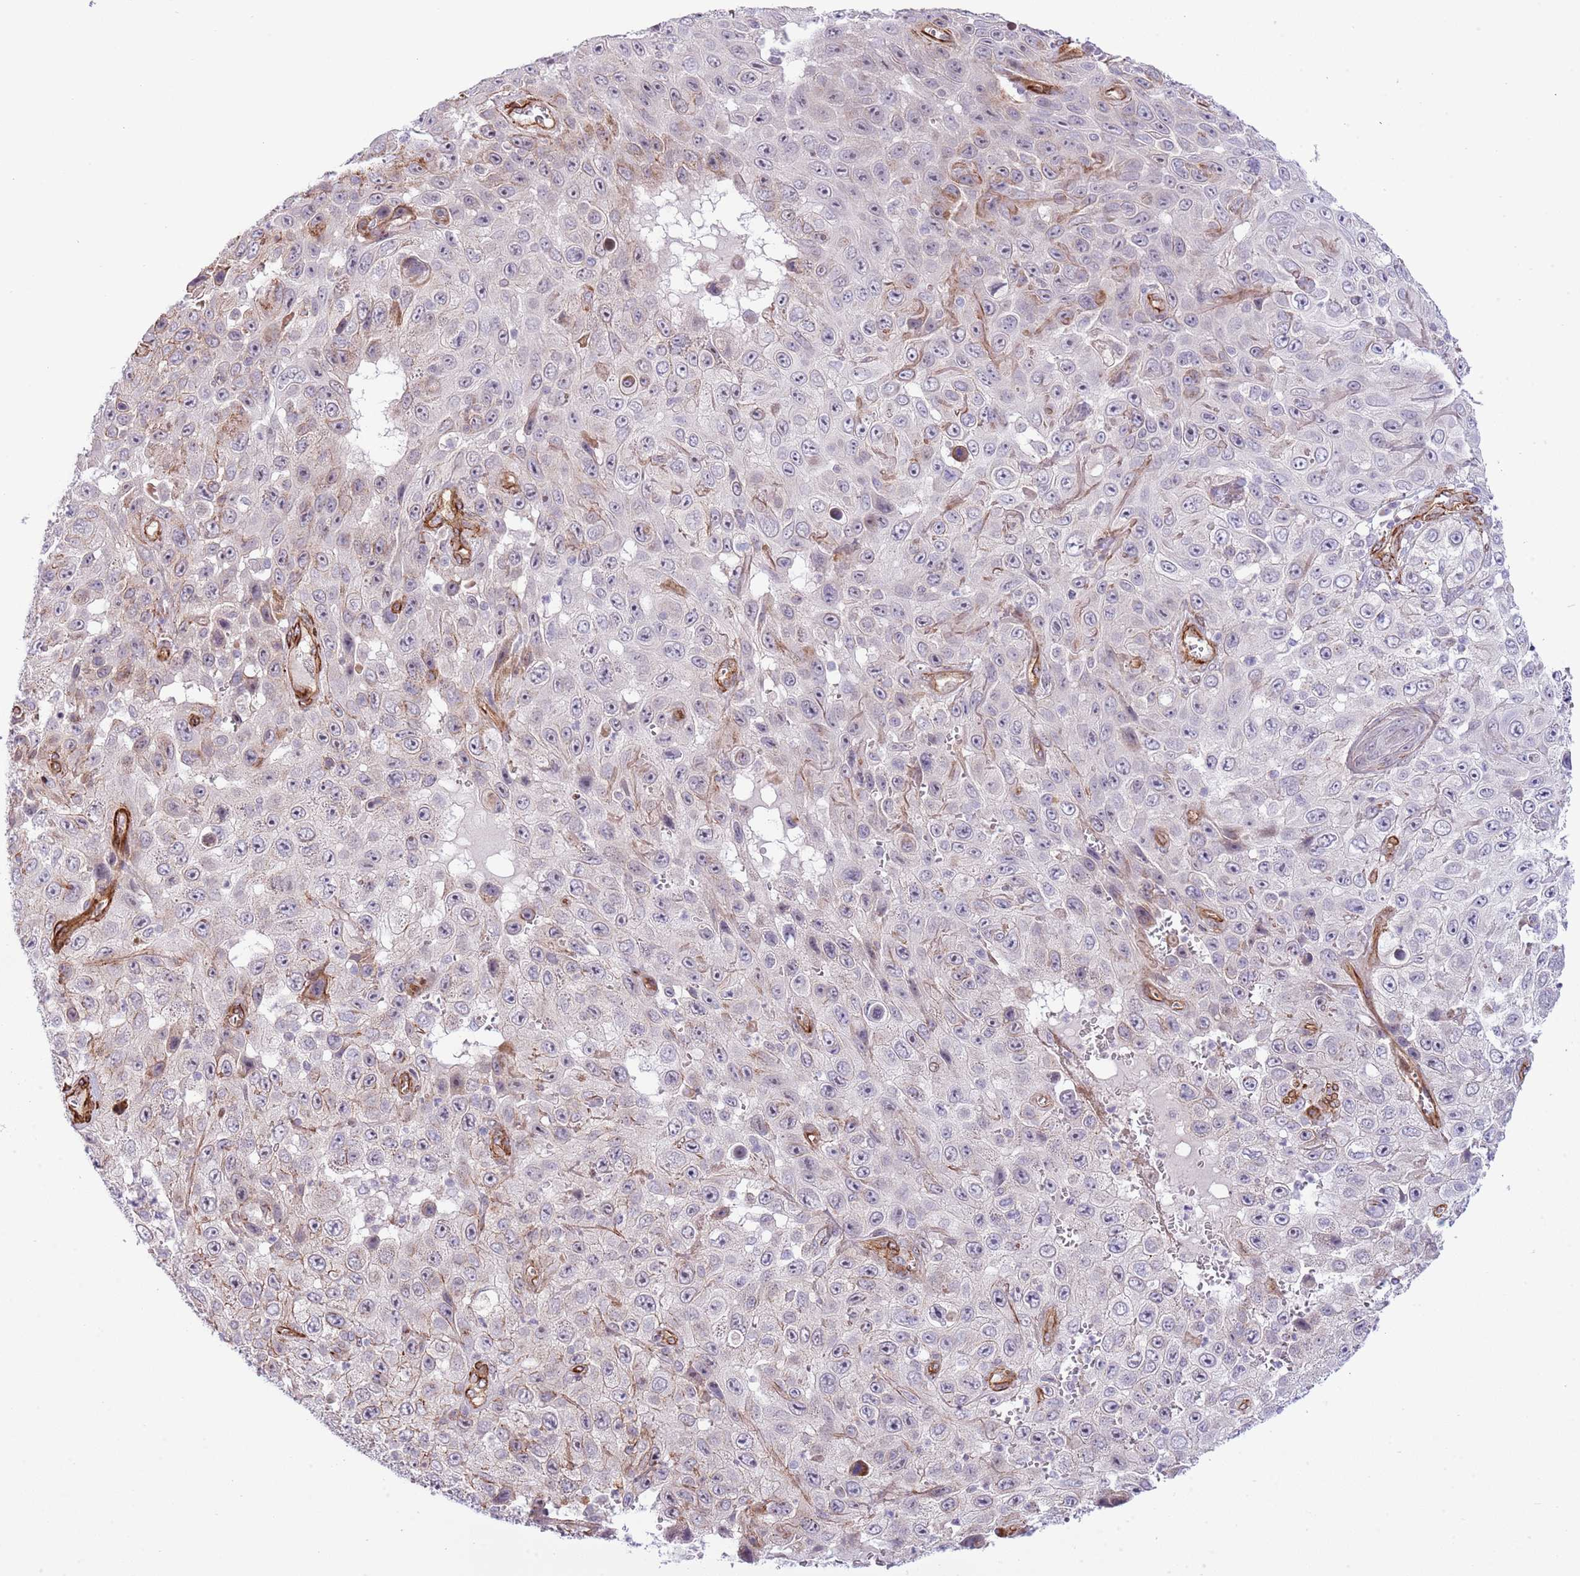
{"staining": {"intensity": "moderate", "quantity": "<25%", "location": "cytoplasmic/membranous"}, "tissue": "skin cancer", "cell_type": "Tumor cells", "image_type": "cancer", "snomed": [{"axis": "morphology", "description": "Squamous cell carcinoma, NOS"}, {"axis": "topography", "description": "Skin"}], "caption": "Skin cancer (squamous cell carcinoma) was stained to show a protein in brown. There is low levels of moderate cytoplasmic/membranous staining in approximately <25% of tumor cells.", "gene": "NEK3", "patient": {"sex": "male", "age": 82}}